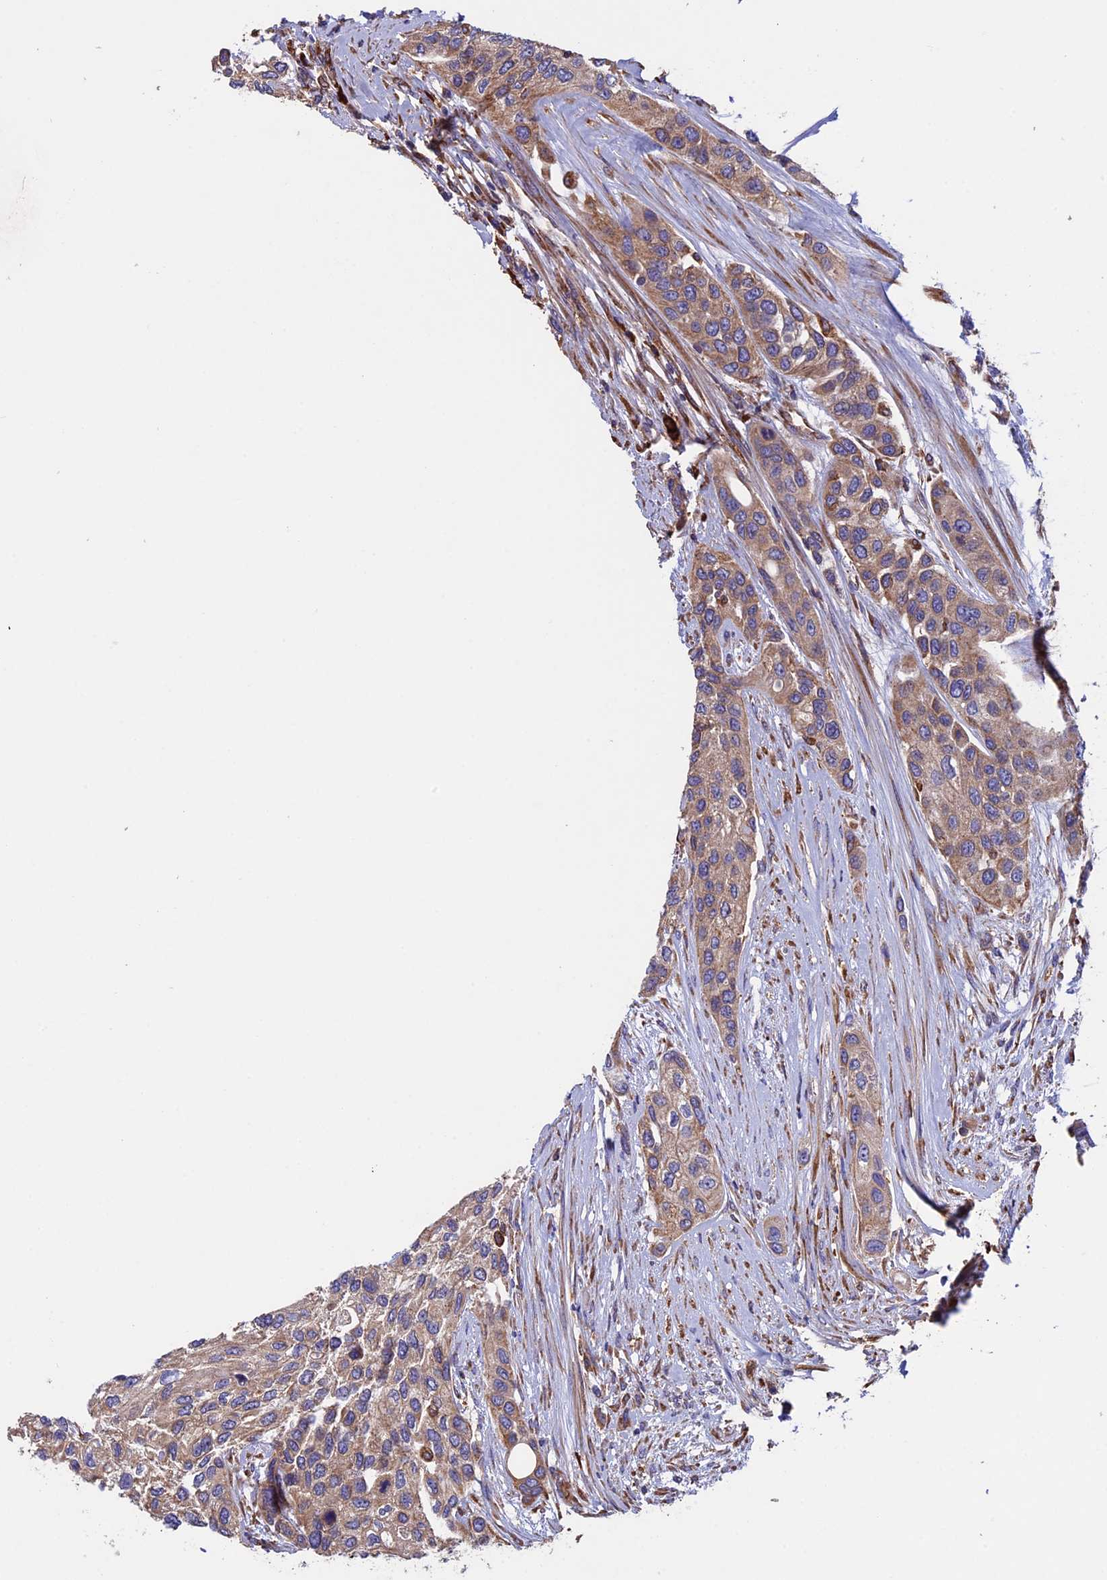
{"staining": {"intensity": "weak", "quantity": "25%-75%", "location": "cytoplasmic/membranous"}, "tissue": "urothelial cancer", "cell_type": "Tumor cells", "image_type": "cancer", "snomed": [{"axis": "morphology", "description": "Normal tissue, NOS"}, {"axis": "morphology", "description": "Urothelial carcinoma, High grade"}, {"axis": "topography", "description": "Vascular tissue"}, {"axis": "topography", "description": "Urinary bladder"}], "caption": "IHC image of neoplastic tissue: human high-grade urothelial carcinoma stained using immunohistochemistry shows low levels of weak protein expression localized specifically in the cytoplasmic/membranous of tumor cells, appearing as a cytoplasmic/membranous brown color.", "gene": "BTBD3", "patient": {"sex": "female", "age": 56}}